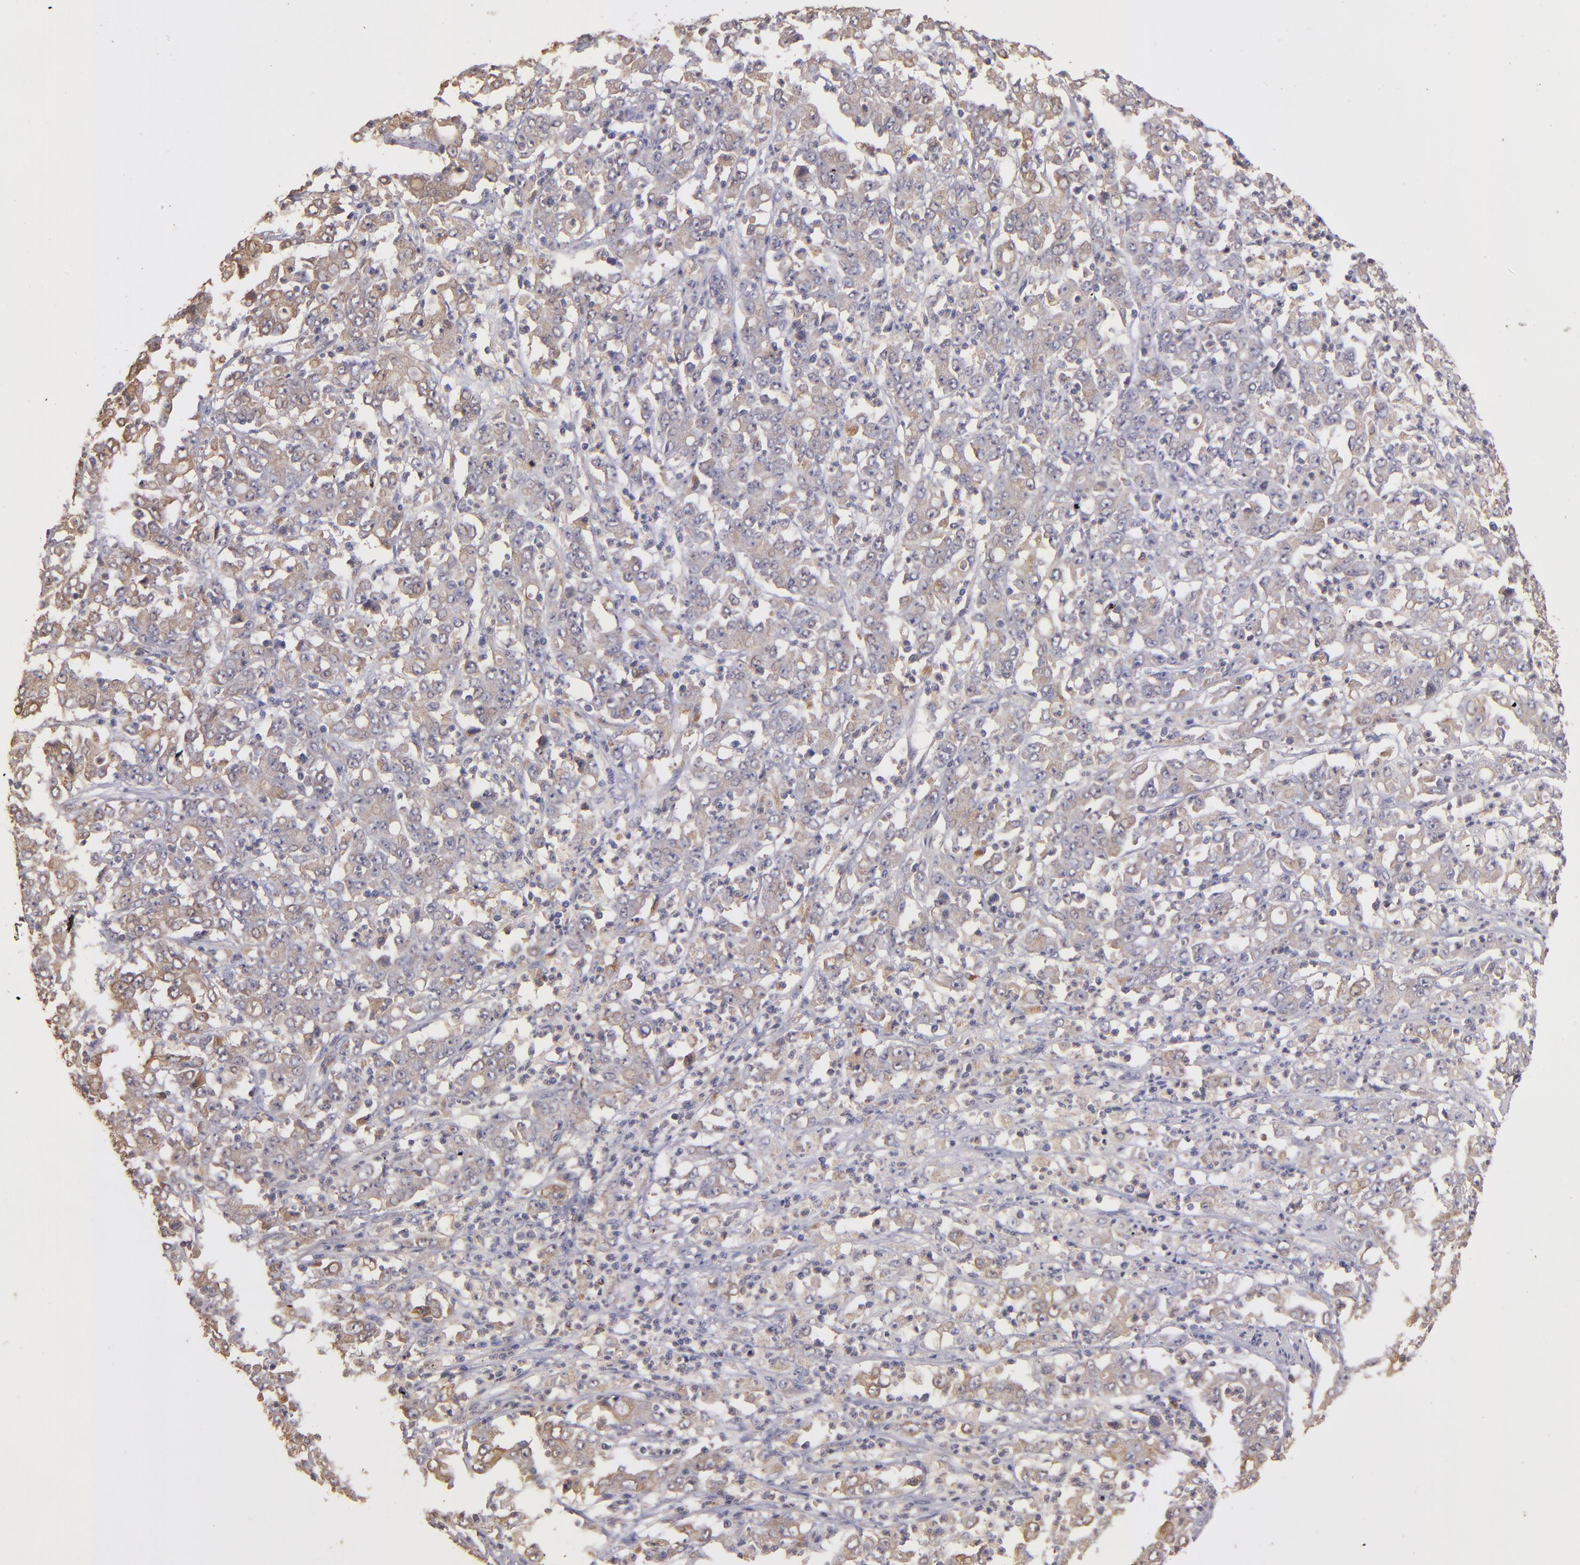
{"staining": {"intensity": "moderate", "quantity": "25%-75%", "location": "cytoplasmic/membranous"}, "tissue": "stomach cancer", "cell_type": "Tumor cells", "image_type": "cancer", "snomed": [{"axis": "morphology", "description": "Adenocarcinoma, NOS"}, {"axis": "topography", "description": "Stomach, lower"}], "caption": "Moderate cytoplasmic/membranous expression is seen in approximately 25%-75% of tumor cells in adenocarcinoma (stomach).", "gene": "SRRD", "patient": {"sex": "female", "age": 71}}